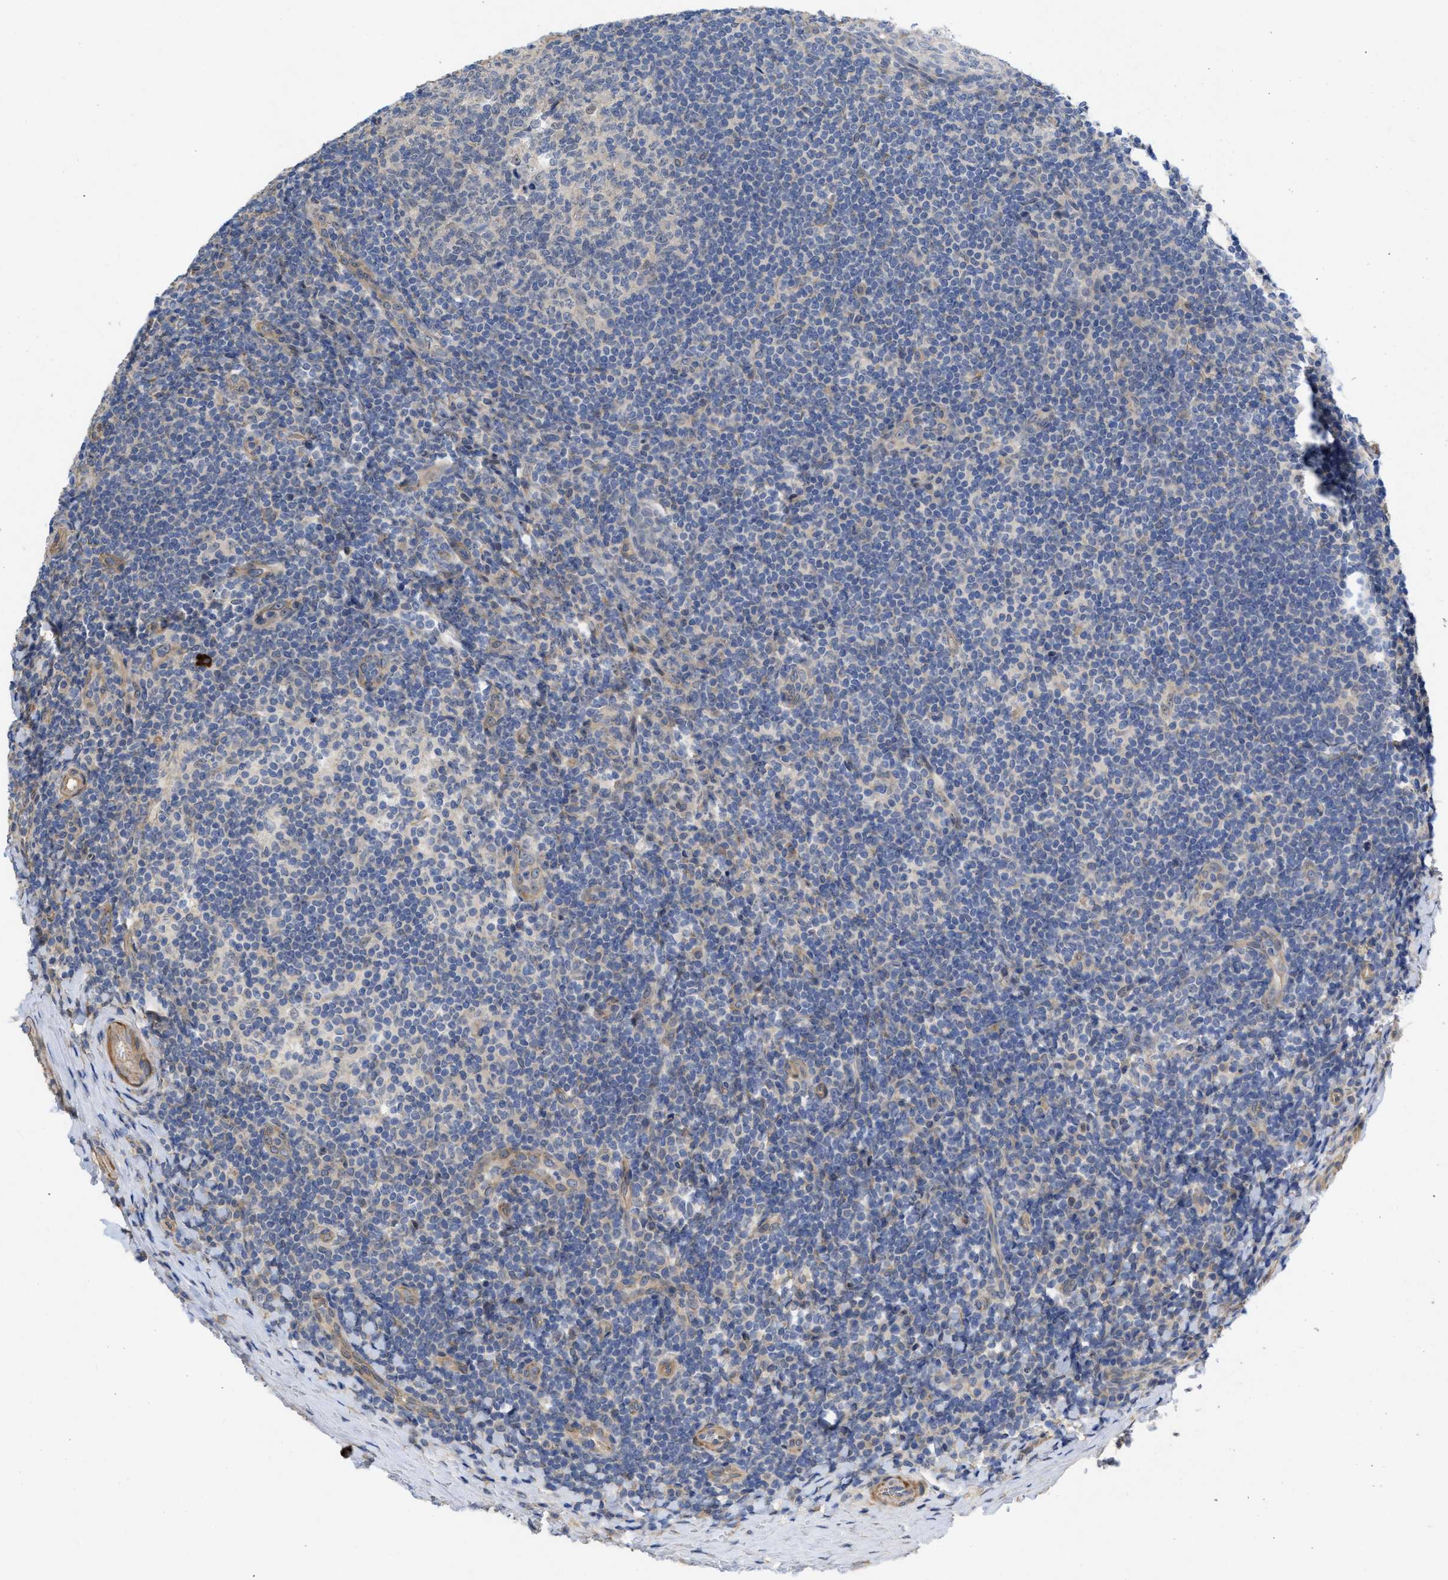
{"staining": {"intensity": "negative", "quantity": "none", "location": "none"}, "tissue": "tonsil", "cell_type": "Germinal center cells", "image_type": "normal", "snomed": [{"axis": "morphology", "description": "Normal tissue, NOS"}, {"axis": "topography", "description": "Tonsil"}], "caption": "IHC micrograph of unremarkable tonsil: human tonsil stained with DAB exhibits no significant protein expression in germinal center cells. The staining is performed using DAB brown chromogen with nuclei counter-stained in using hematoxylin.", "gene": "ARHGEF26", "patient": {"sex": "male", "age": 37}}